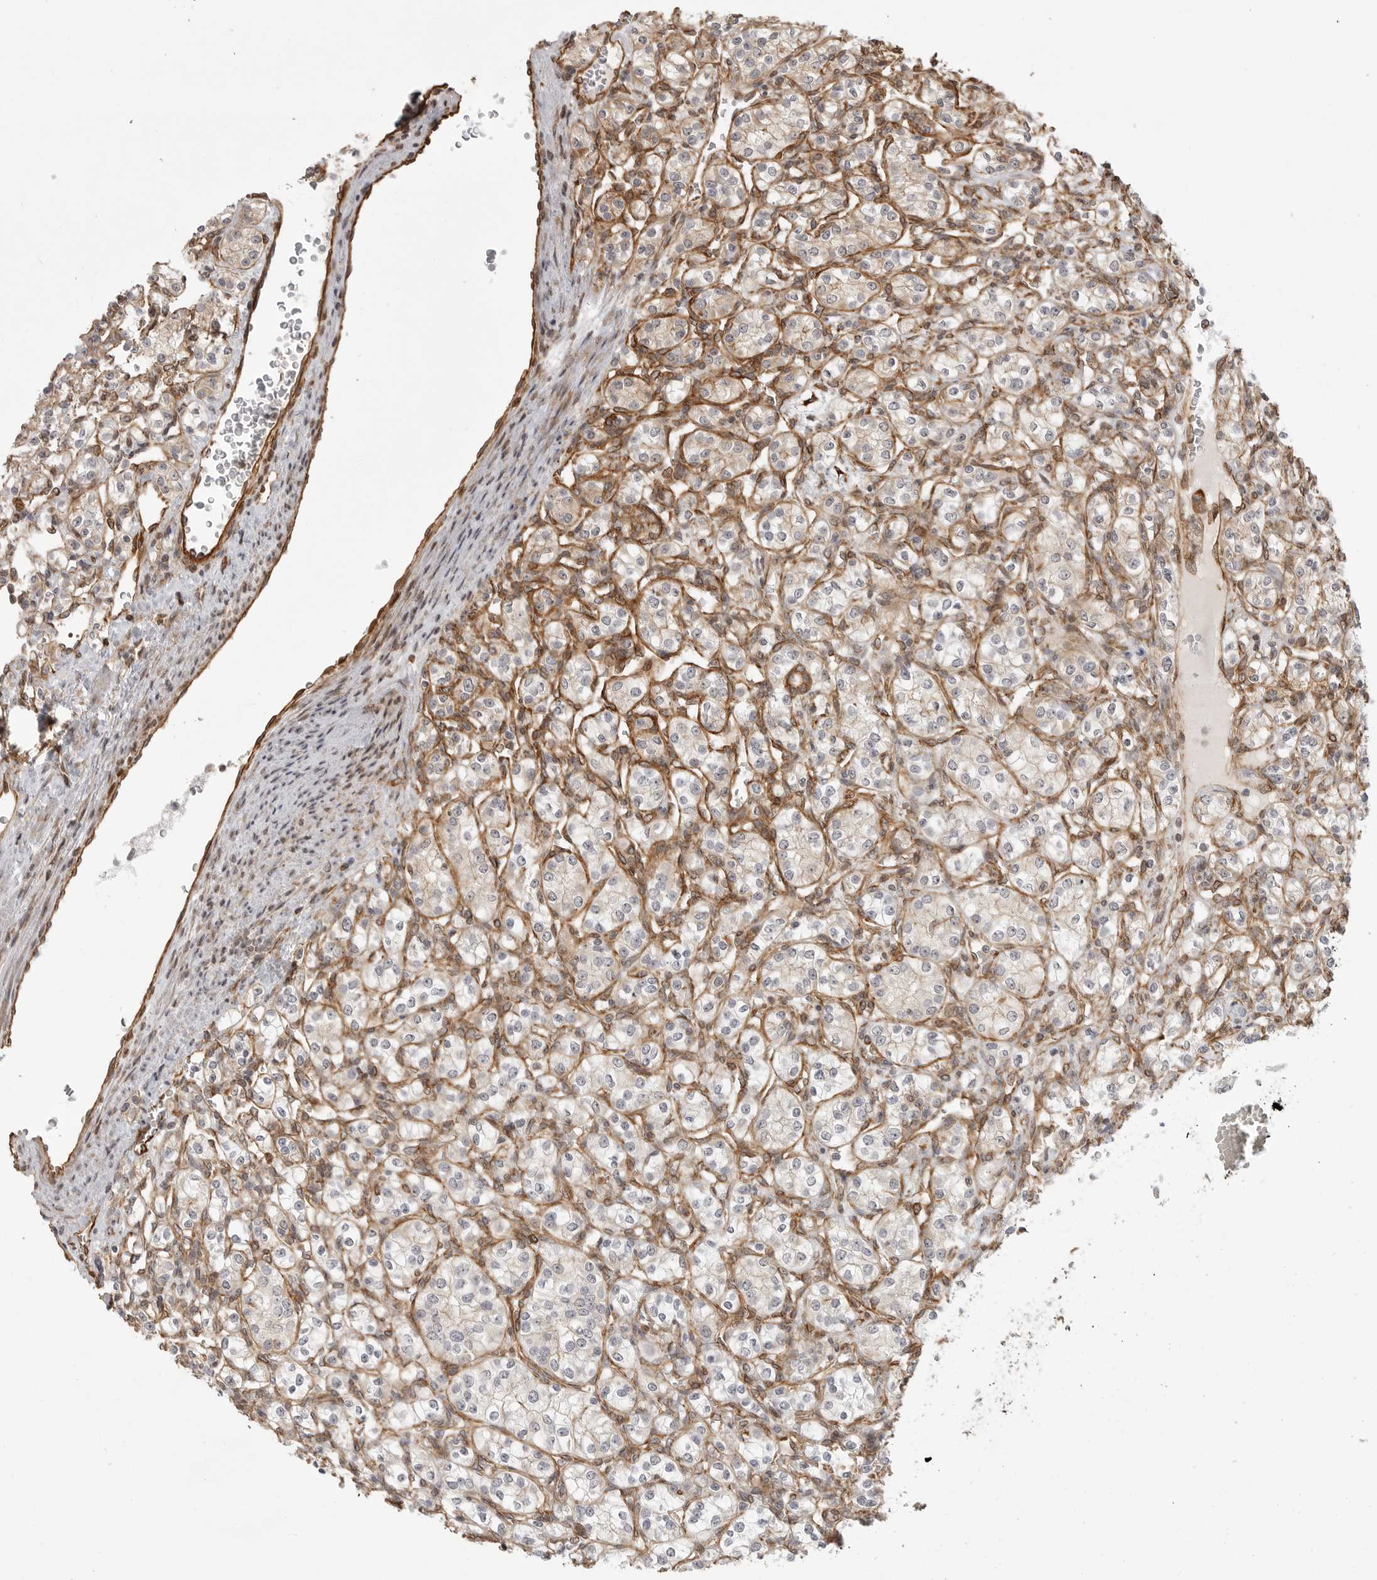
{"staining": {"intensity": "negative", "quantity": "none", "location": "none"}, "tissue": "renal cancer", "cell_type": "Tumor cells", "image_type": "cancer", "snomed": [{"axis": "morphology", "description": "Adenocarcinoma, NOS"}, {"axis": "topography", "description": "Kidney"}], "caption": "DAB immunohistochemical staining of human renal cancer displays no significant staining in tumor cells. (Stains: DAB IHC with hematoxylin counter stain, Microscopy: brightfield microscopy at high magnification).", "gene": "ATOH7", "patient": {"sex": "male", "age": 77}}